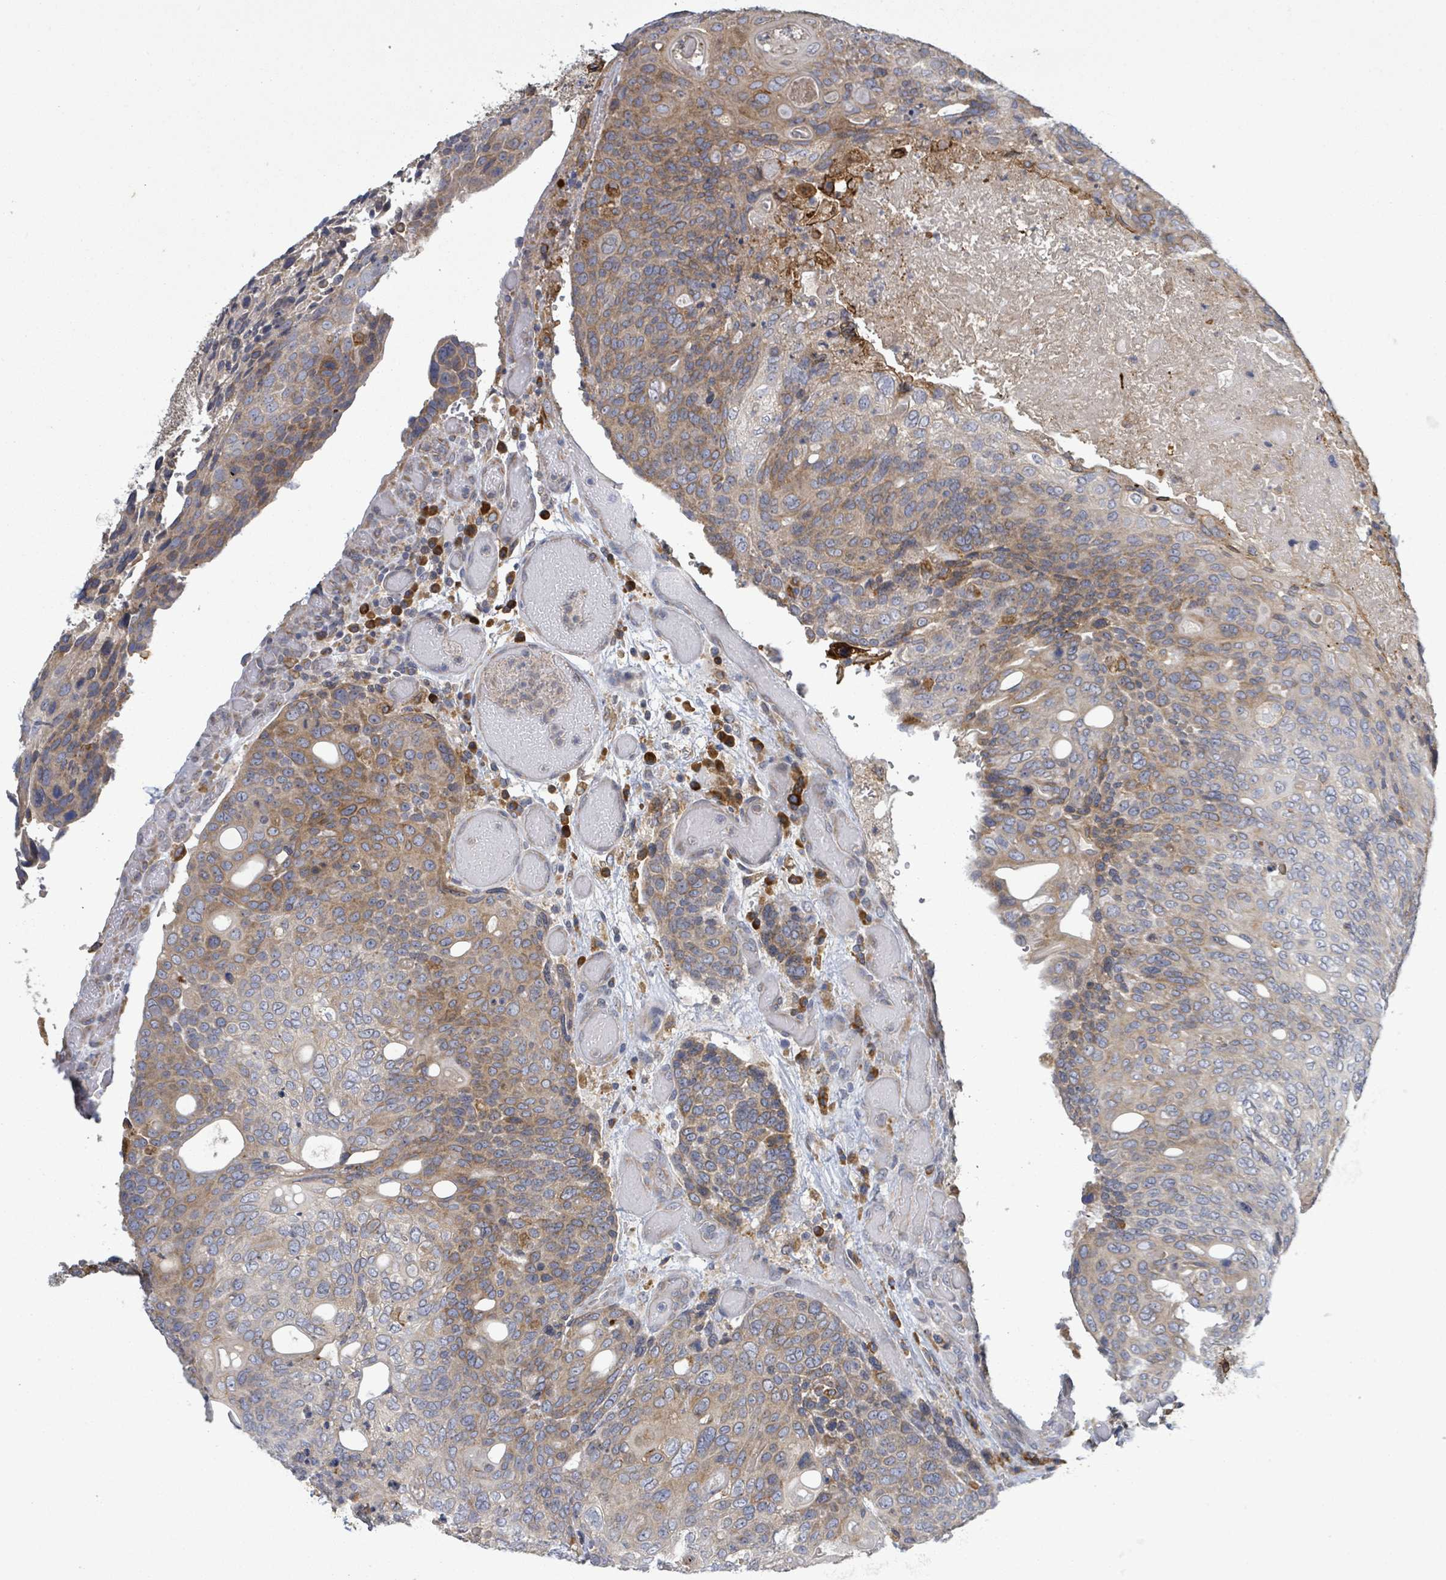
{"staining": {"intensity": "moderate", "quantity": "25%-75%", "location": "cytoplasmic/membranous"}, "tissue": "urothelial cancer", "cell_type": "Tumor cells", "image_type": "cancer", "snomed": [{"axis": "morphology", "description": "Urothelial carcinoma, High grade"}, {"axis": "topography", "description": "Urinary bladder"}], "caption": "Human high-grade urothelial carcinoma stained with a protein marker displays moderate staining in tumor cells.", "gene": "ATP13A1", "patient": {"sex": "female", "age": 70}}